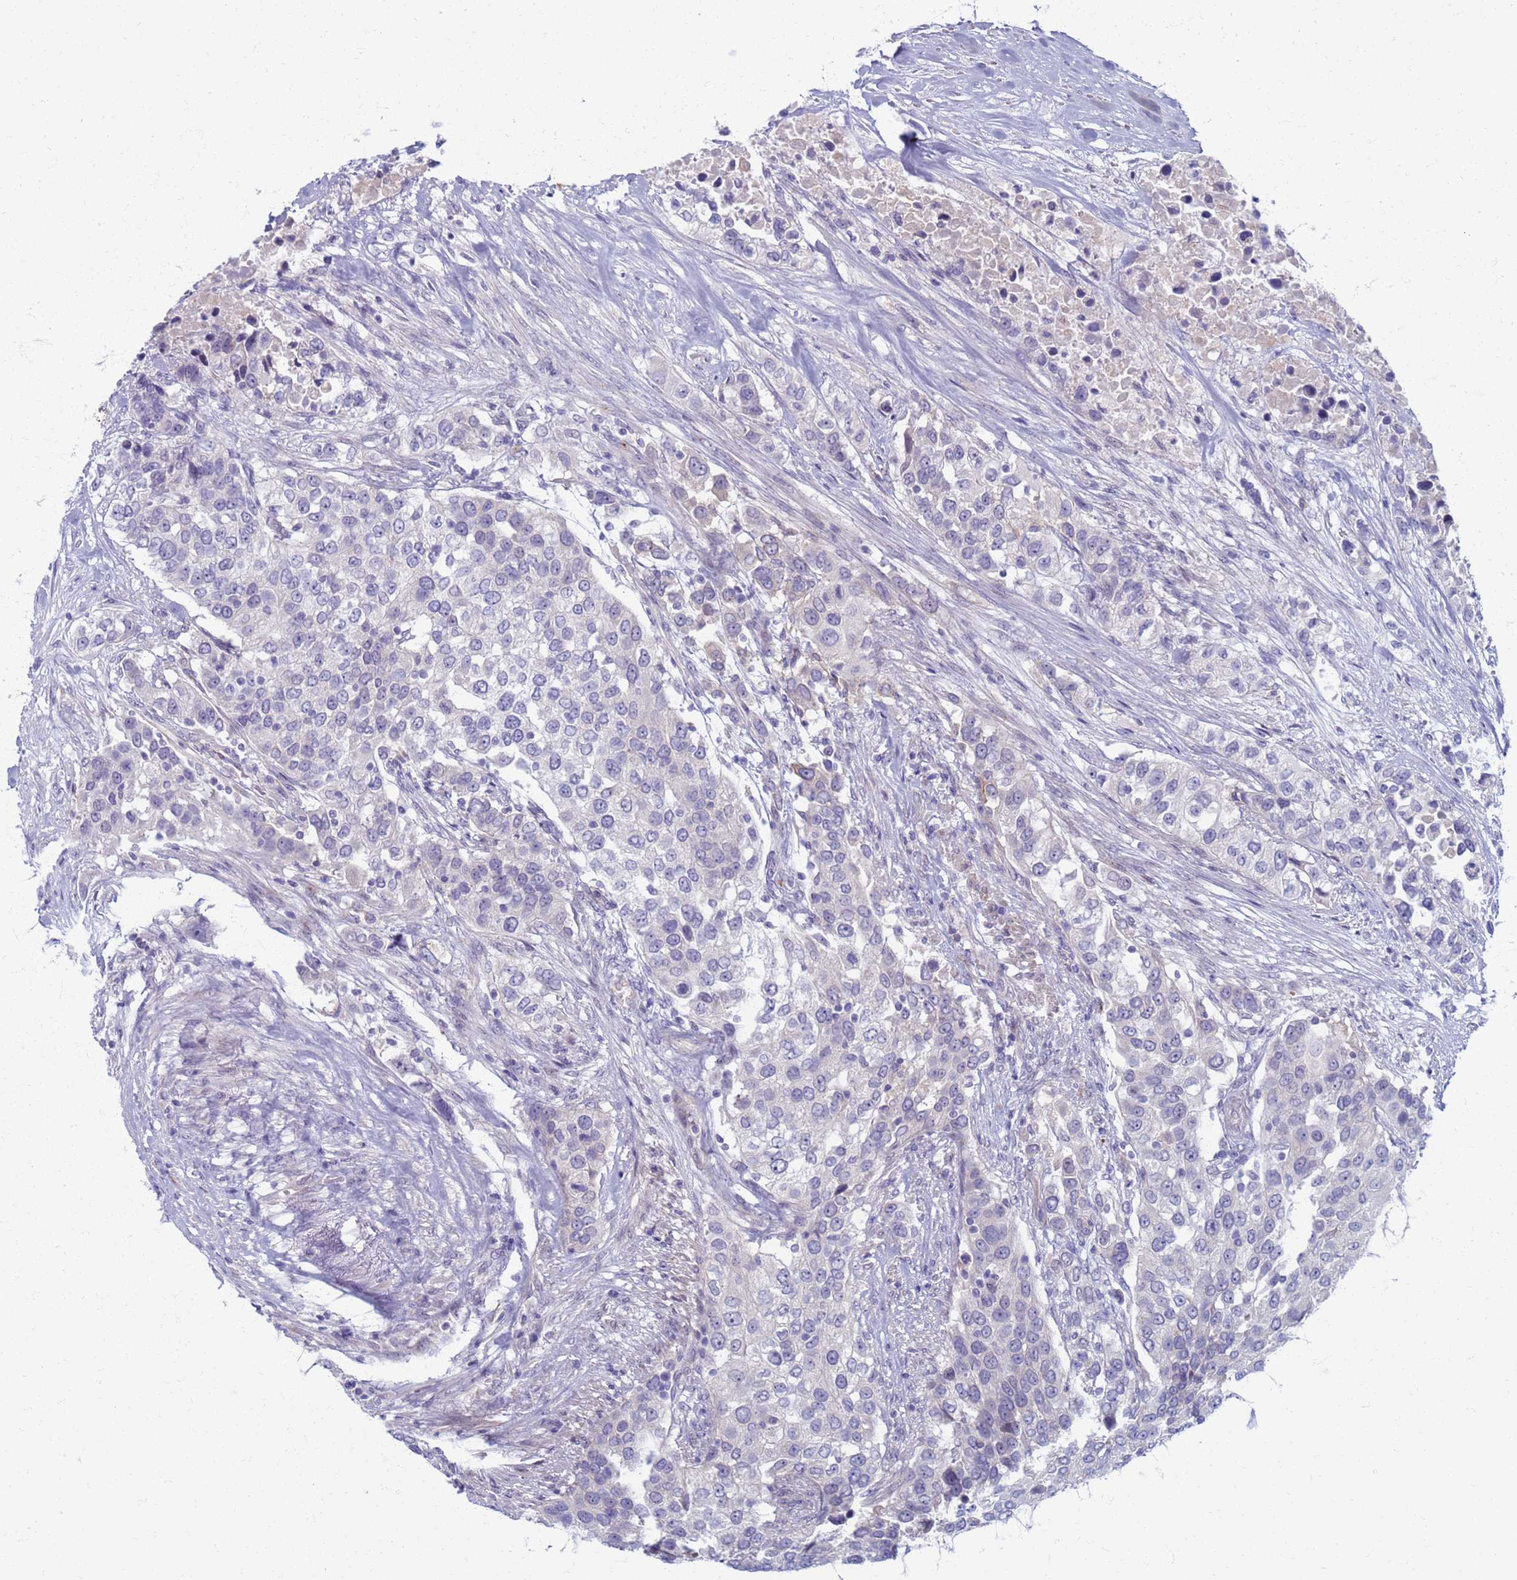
{"staining": {"intensity": "negative", "quantity": "none", "location": "none"}, "tissue": "urothelial cancer", "cell_type": "Tumor cells", "image_type": "cancer", "snomed": [{"axis": "morphology", "description": "Urothelial carcinoma, High grade"}, {"axis": "topography", "description": "Urinary bladder"}], "caption": "A high-resolution photomicrograph shows IHC staining of urothelial carcinoma (high-grade), which displays no significant staining in tumor cells. (DAB (3,3'-diaminobenzidine) immunohistochemistry with hematoxylin counter stain).", "gene": "CLCA2", "patient": {"sex": "female", "age": 80}}